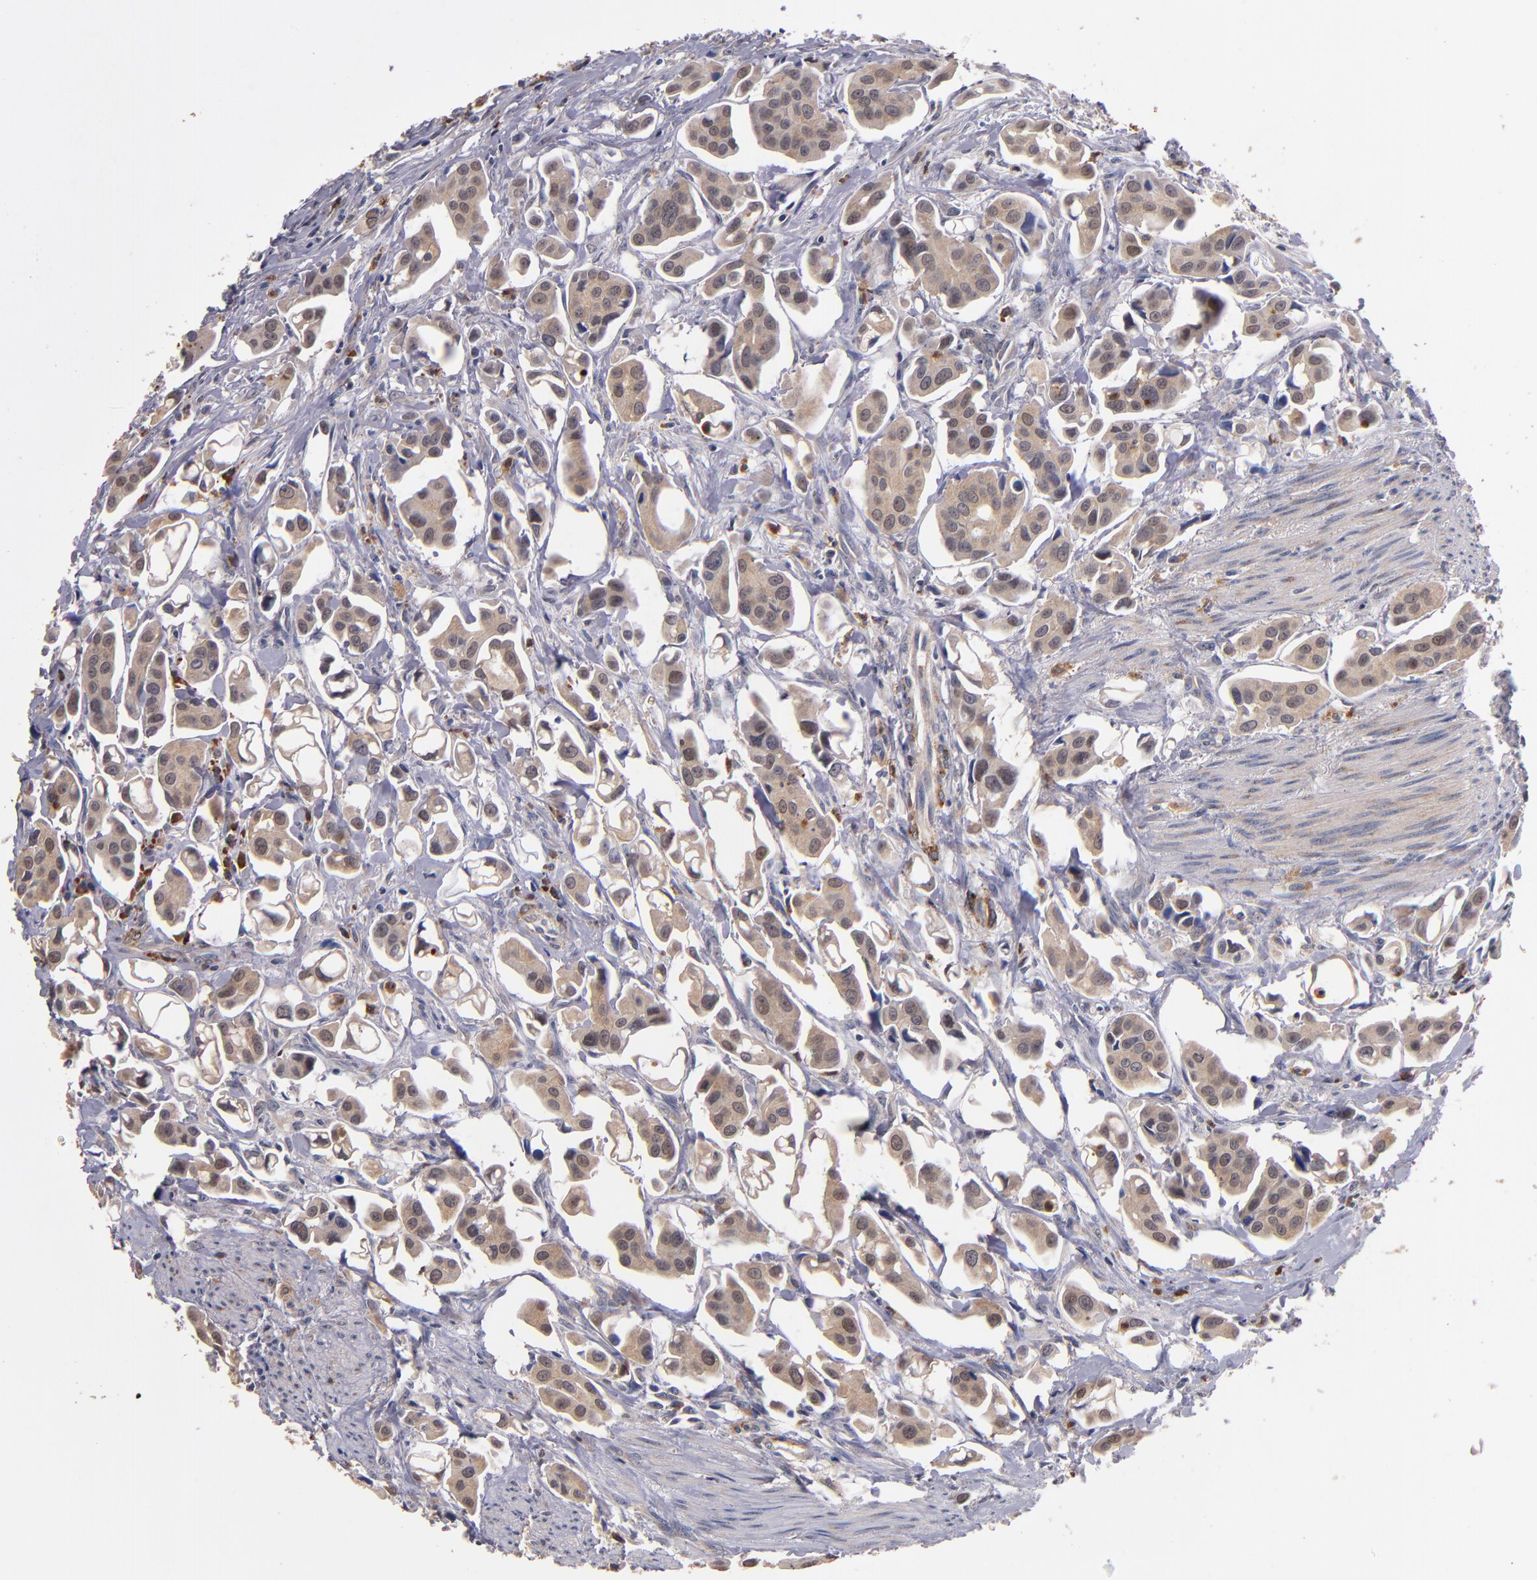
{"staining": {"intensity": "weak", "quantity": ">75%", "location": "cytoplasmic/membranous"}, "tissue": "urothelial cancer", "cell_type": "Tumor cells", "image_type": "cancer", "snomed": [{"axis": "morphology", "description": "Urothelial carcinoma, High grade"}, {"axis": "topography", "description": "Urinary bladder"}], "caption": "A brown stain shows weak cytoplasmic/membranous positivity of a protein in human urothelial cancer tumor cells. (DAB (3,3'-diaminobenzidine) IHC, brown staining for protein, blue staining for nuclei).", "gene": "TTLL12", "patient": {"sex": "male", "age": 66}}